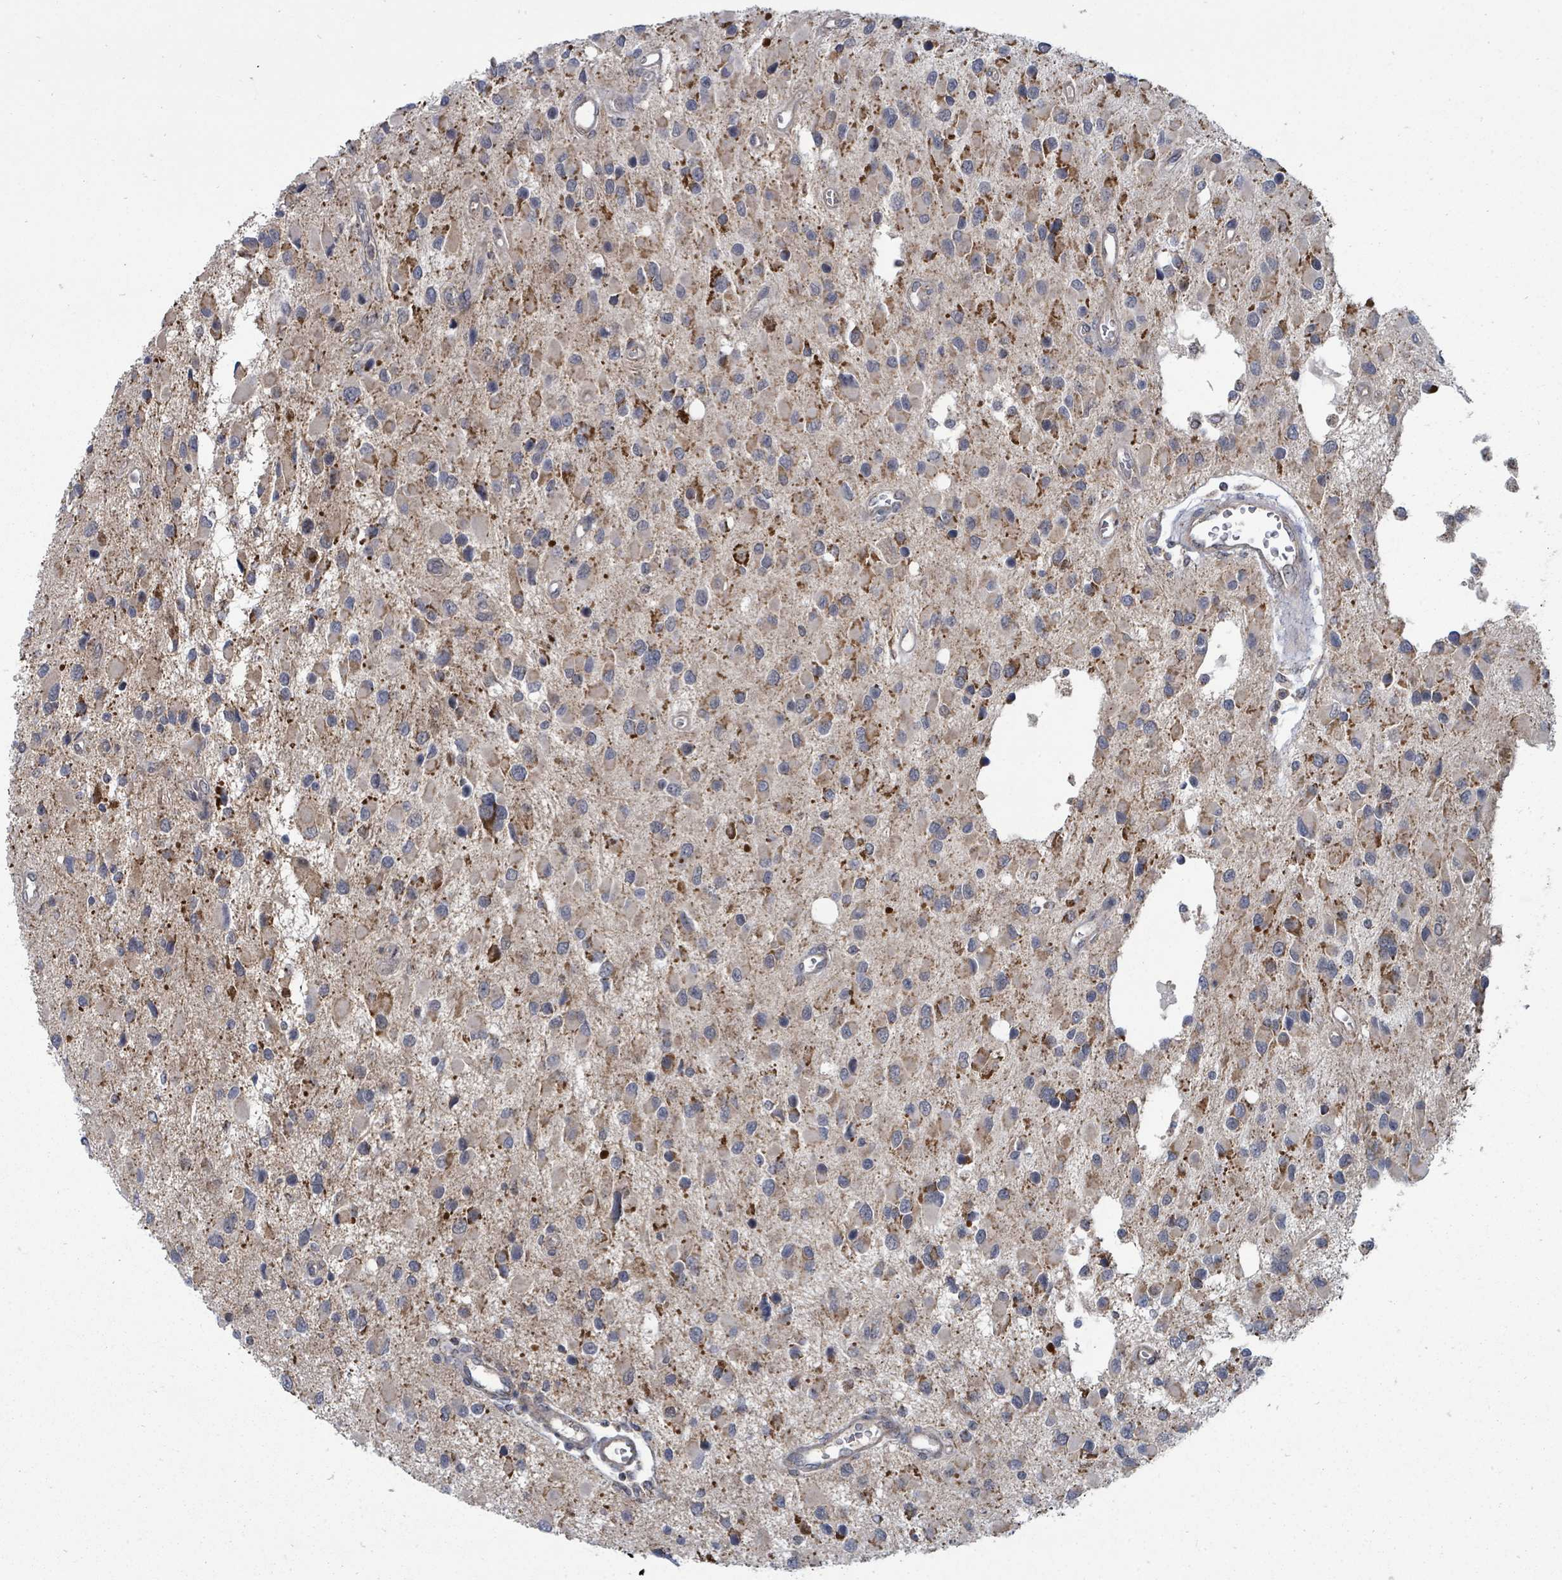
{"staining": {"intensity": "moderate", "quantity": "<25%", "location": "cytoplasmic/membranous"}, "tissue": "glioma", "cell_type": "Tumor cells", "image_type": "cancer", "snomed": [{"axis": "morphology", "description": "Glioma, malignant, High grade"}, {"axis": "topography", "description": "Brain"}], "caption": "A photomicrograph of glioma stained for a protein exhibits moderate cytoplasmic/membranous brown staining in tumor cells.", "gene": "MAGOHB", "patient": {"sex": "male", "age": 53}}